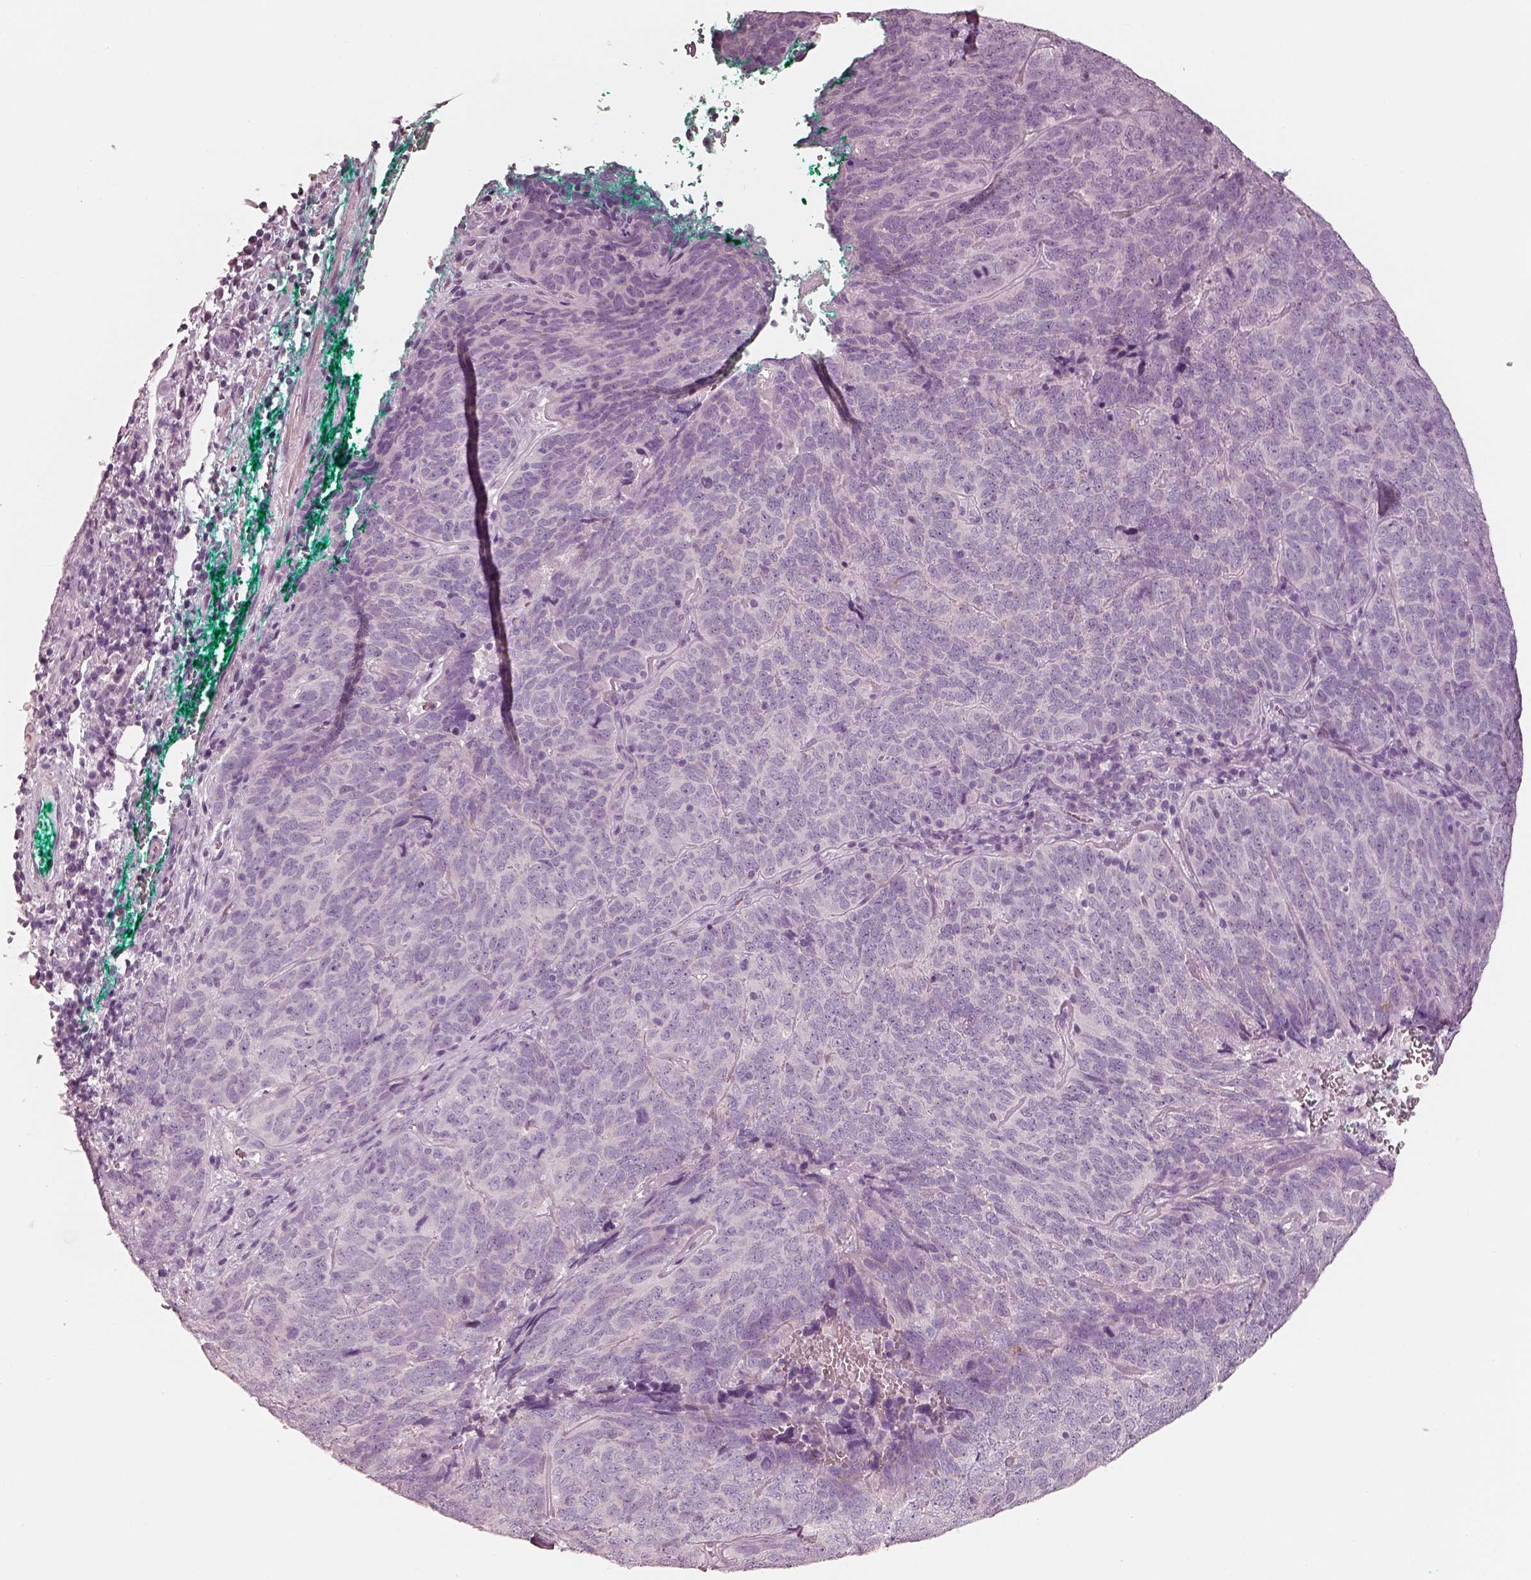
{"staining": {"intensity": "negative", "quantity": "none", "location": "none"}, "tissue": "skin cancer", "cell_type": "Tumor cells", "image_type": "cancer", "snomed": [{"axis": "morphology", "description": "Squamous cell carcinoma, NOS"}, {"axis": "topography", "description": "Skin"}, {"axis": "topography", "description": "Anal"}], "caption": "Tumor cells show no significant positivity in skin cancer. (Stains: DAB immunohistochemistry with hematoxylin counter stain, Microscopy: brightfield microscopy at high magnification).", "gene": "R3HDML", "patient": {"sex": "female", "age": 51}}